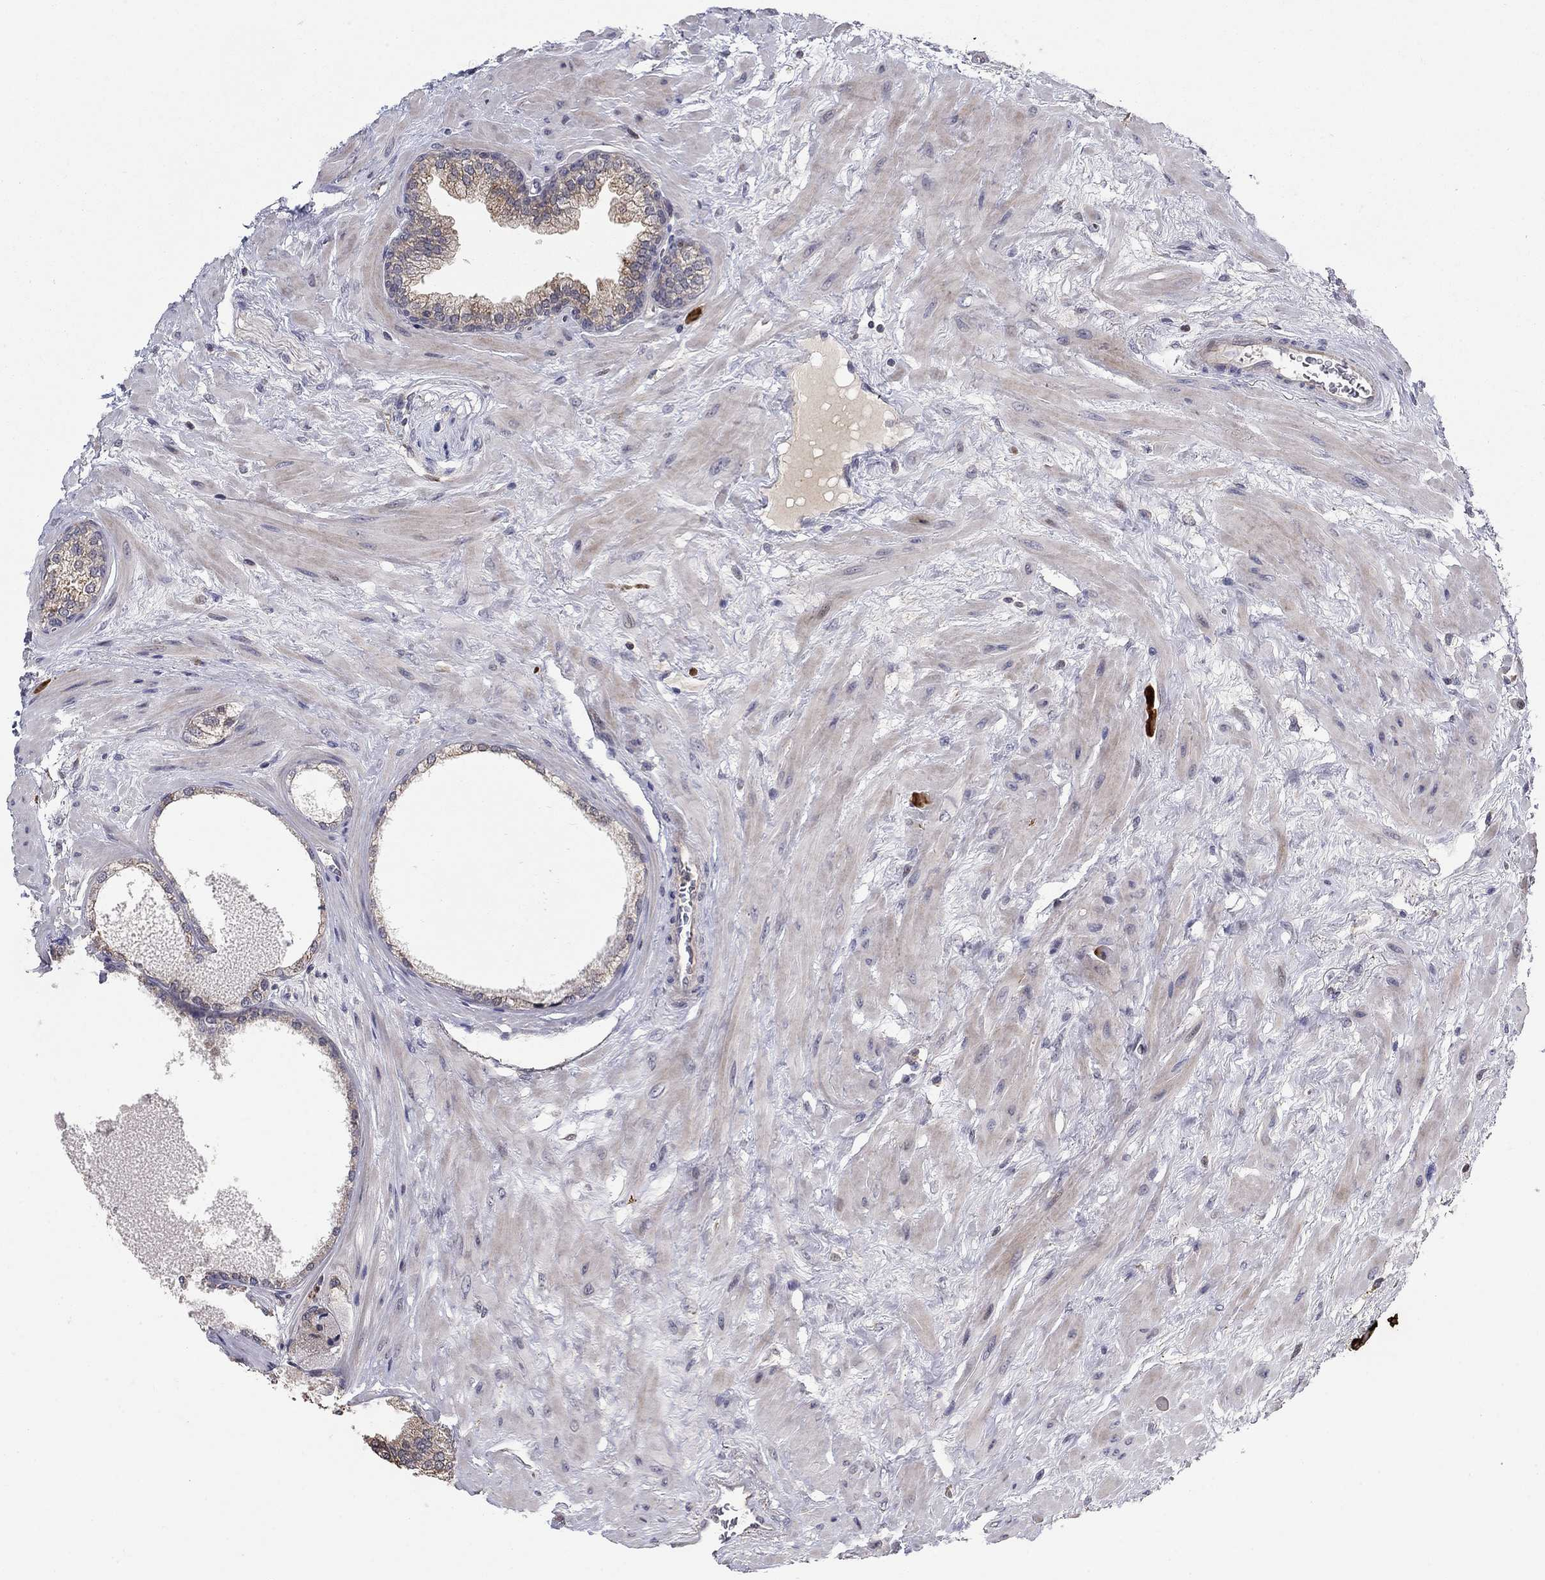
{"staining": {"intensity": "weak", "quantity": "25%-75%", "location": "cytoplasmic/membranous"}, "tissue": "prostate cancer", "cell_type": "Tumor cells", "image_type": "cancer", "snomed": [{"axis": "morphology", "description": "Adenocarcinoma, Low grade"}, {"axis": "topography", "description": "Prostate"}], "caption": "This photomicrograph exhibits immunohistochemistry staining of human prostate cancer, with low weak cytoplasmic/membranous positivity in about 25%-75% of tumor cells.", "gene": "LPCAT4", "patient": {"sex": "male", "age": 72}}